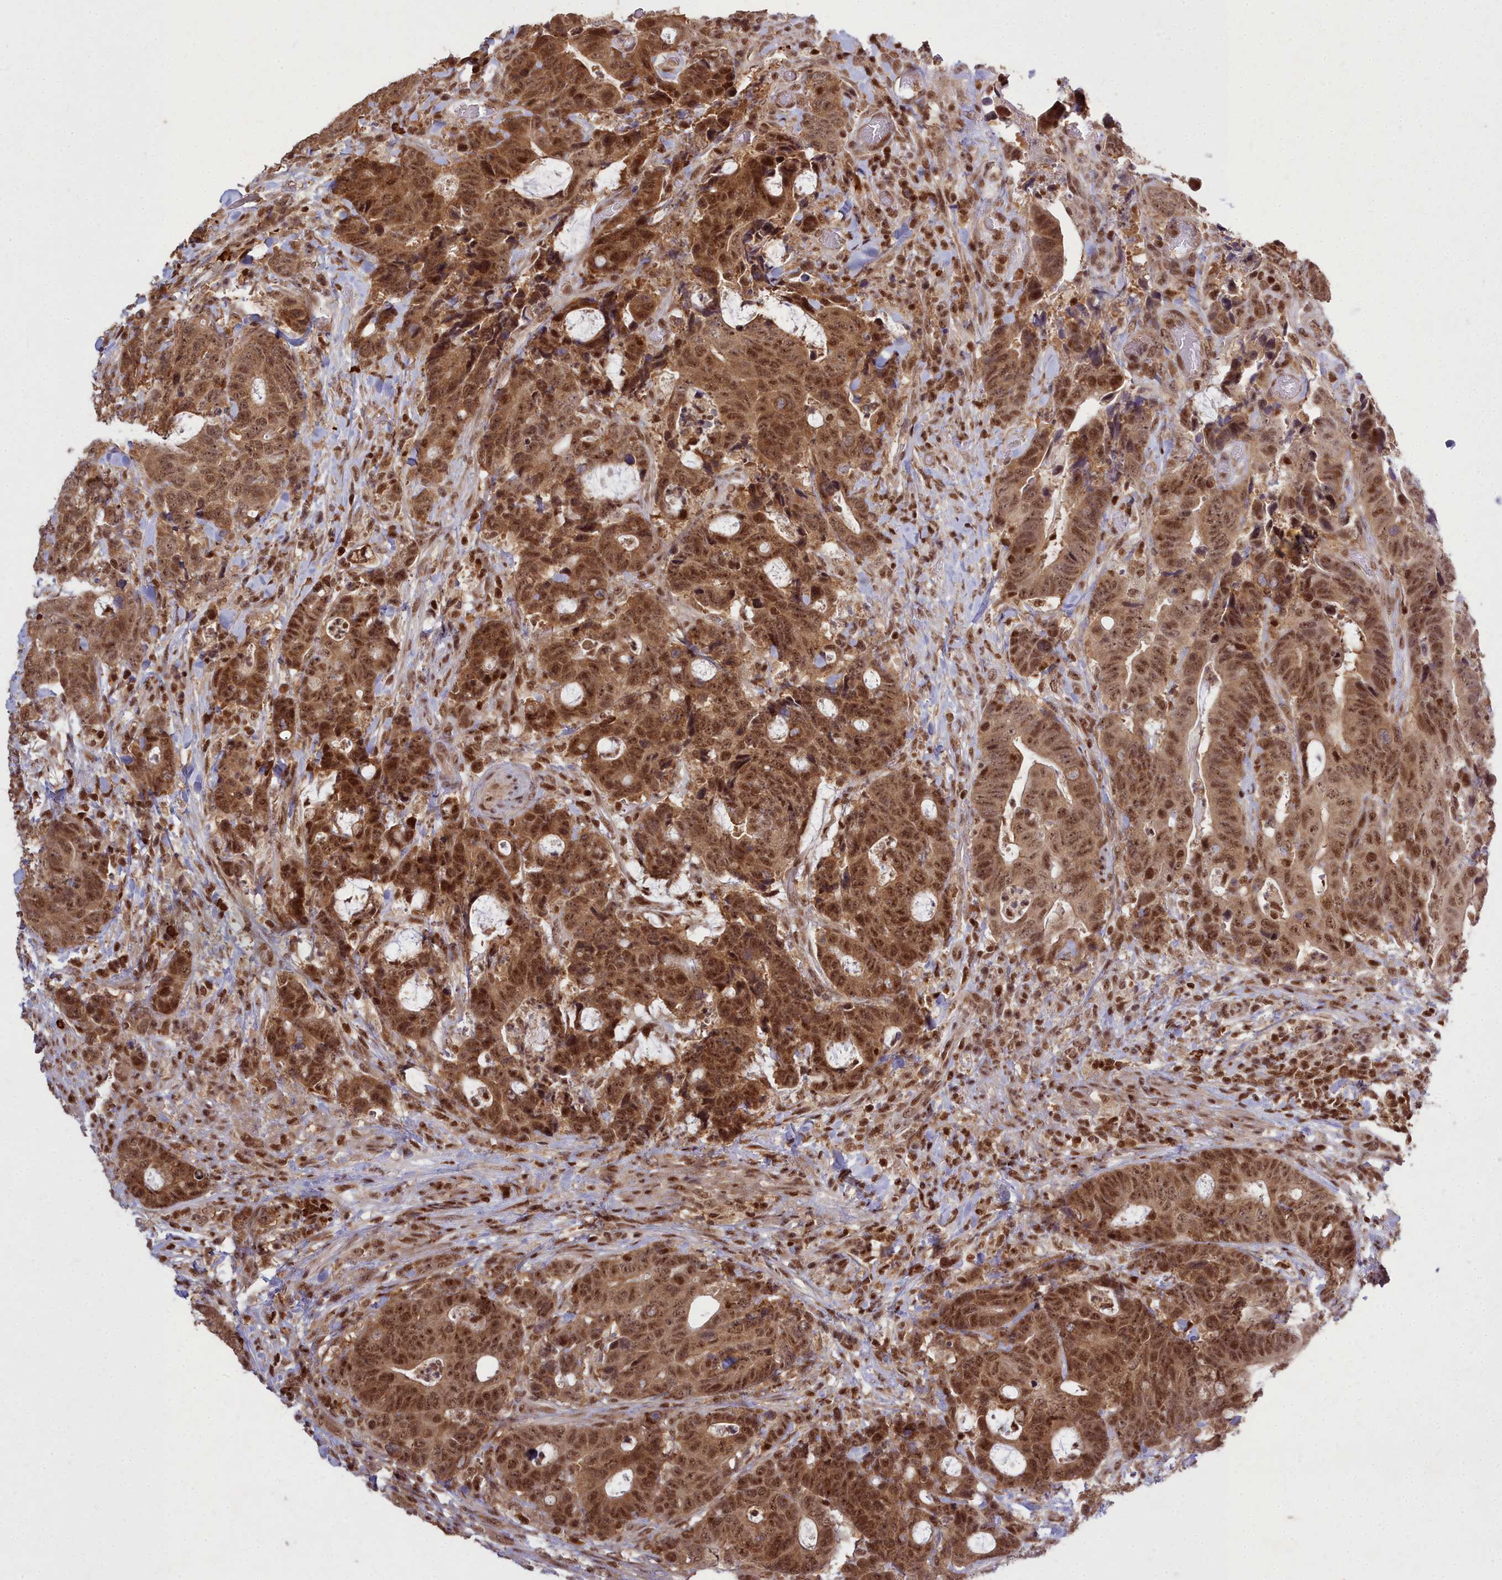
{"staining": {"intensity": "moderate", "quantity": ">75%", "location": "cytoplasmic/membranous,nuclear"}, "tissue": "colorectal cancer", "cell_type": "Tumor cells", "image_type": "cancer", "snomed": [{"axis": "morphology", "description": "Adenocarcinoma, NOS"}, {"axis": "topography", "description": "Colon"}], "caption": "Colorectal adenocarcinoma stained for a protein exhibits moderate cytoplasmic/membranous and nuclear positivity in tumor cells.", "gene": "GMEB1", "patient": {"sex": "female", "age": 82}}